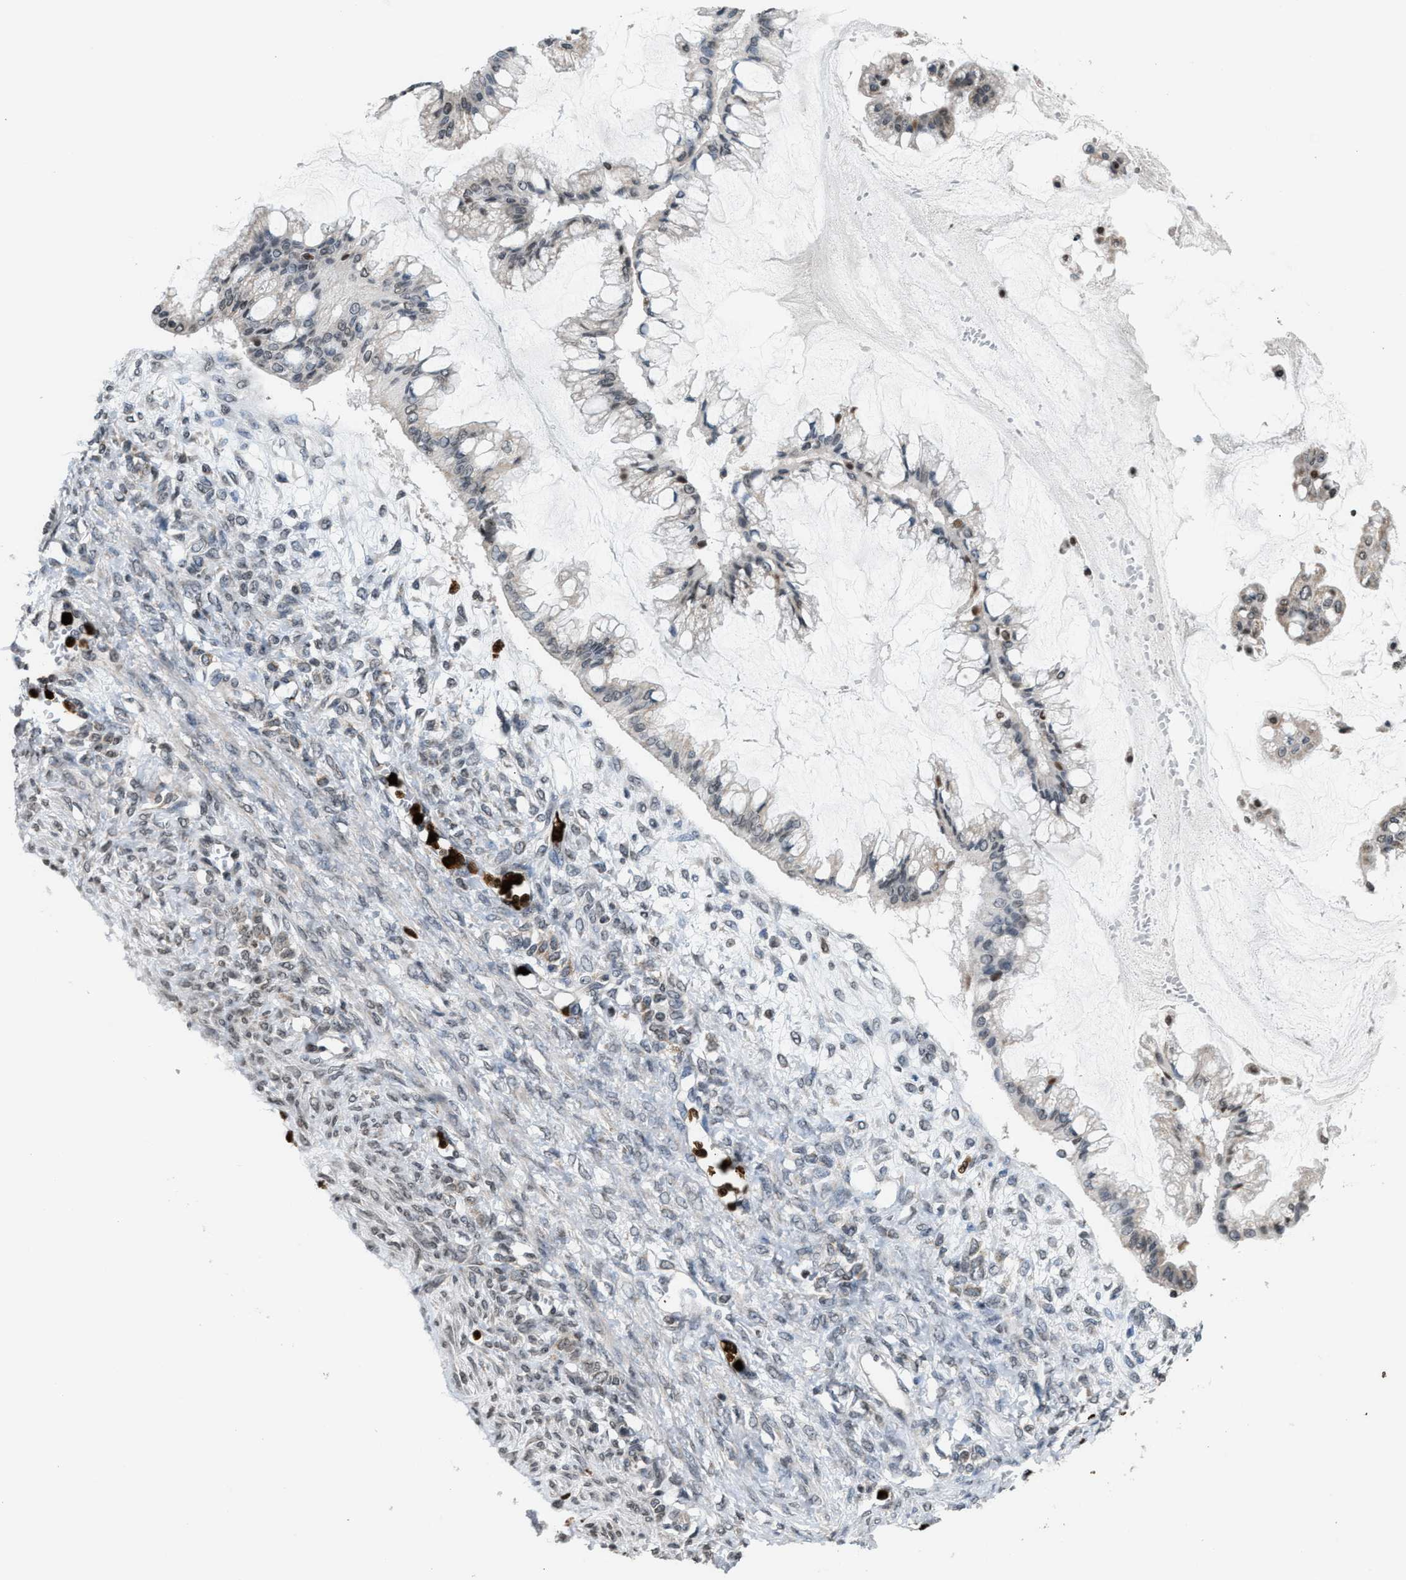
{"staining": {"intensity": "weak", "quantity": "<25%", "location": "nuclear"}, "tissue": "ovarian cancer", "cell_type": "Tumor cells", "image_type": "cancer", "snomed": [{"axis": "morphology", "description": "Cystadenocarcinoma, mucinous, NOS"}, {"axis": "topography", "description": "Ovary"}], "caption": "There is no significant staining in tumor cells of ovarian cancer (mucinous cystadenocarcinoma).", "gene": "PRUNE2", "patient": {"sex": "female", "age": 73}}